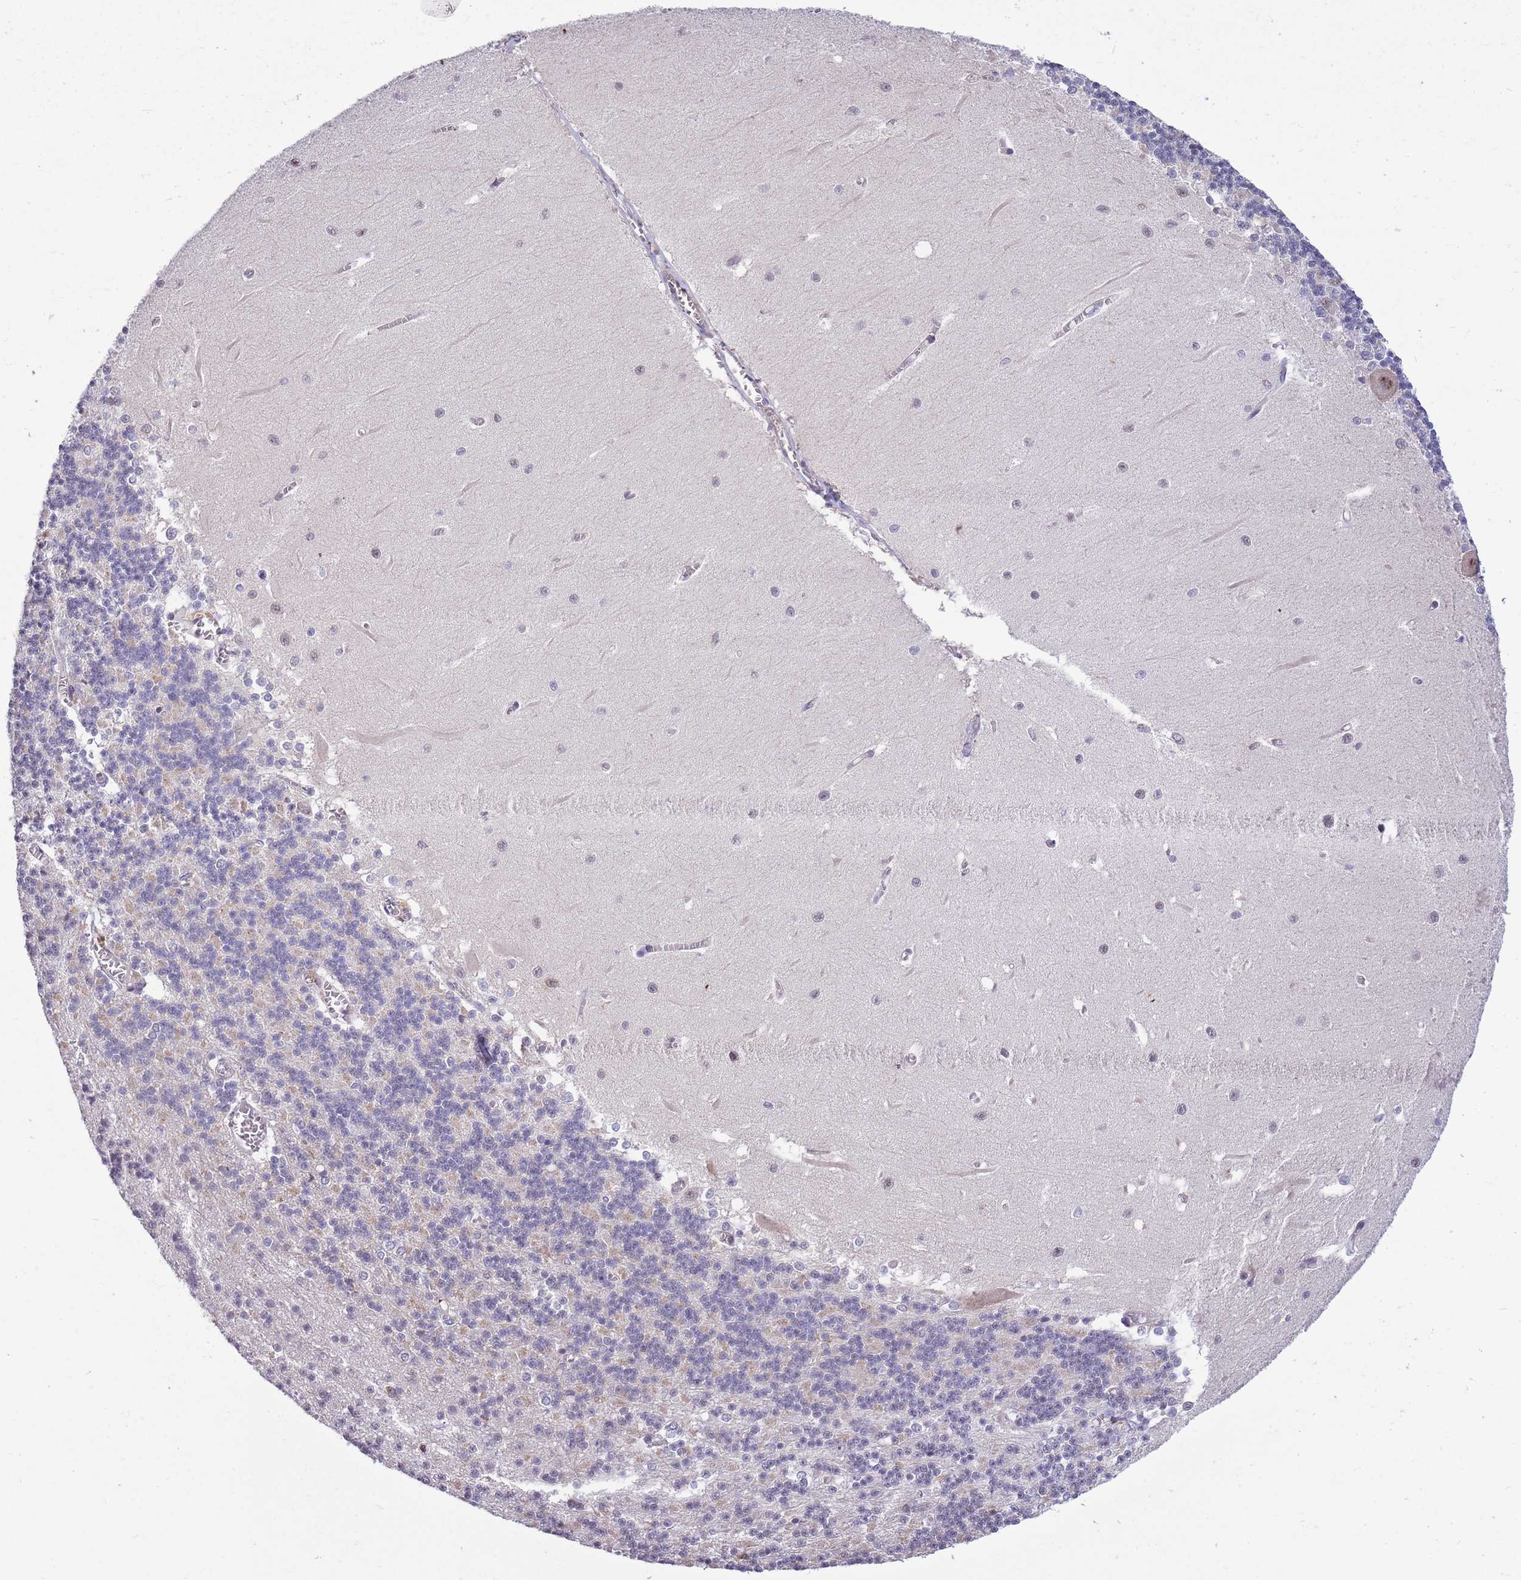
{"staining": {"intensity": "negative", "quantity": "none", "location": "none"}, "tissue": "cerebellum", "cell_type": "Cells in granular layer", "image_type": "normal", "snomed": [{"axis": "morphology", "description": "Normal tissue, NOS"}, {"axis": "topography", "description": "Cerebellum"}], "caption": "Cerebellum stained for a protein using immunohistochemistry (IHC) displays no staining cells in granular layer.", "gene": "CCNJL", "patient": {"sex": "male", "age": 37}}